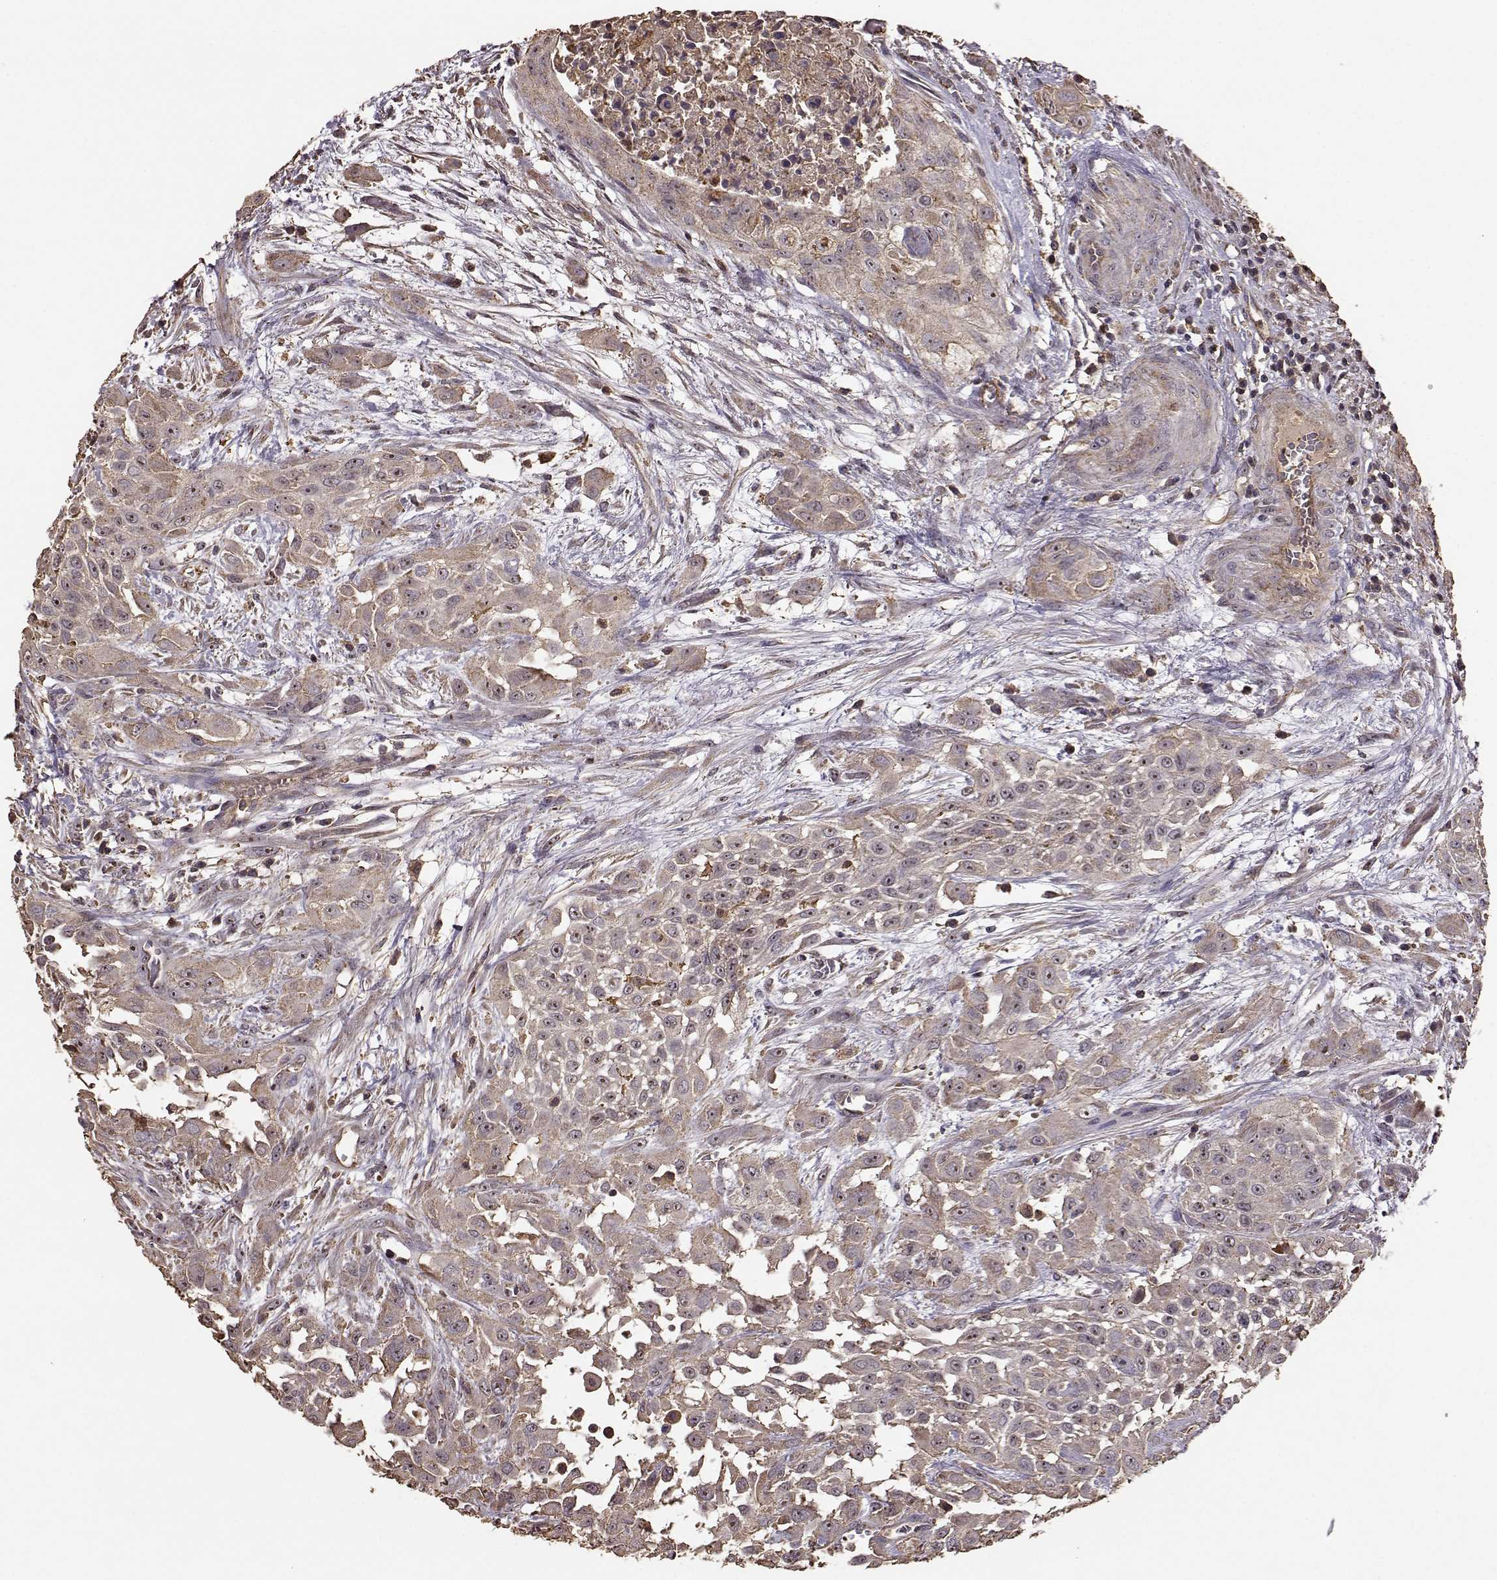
{"staining": {"intensity": "weak", "quantity": ">75%", "location": "cytoplasmic/membranous,nuclear"}, "tissue": "urothelial cancer", "cell_type": "Tumor cells", "image_type": "cancer", "snomed": [{"axis": "morphology", "description": "Urothelial carcinoma, High grade"}, {"axis": "topography", "description": "Urinary bladder"}], "caption": "High-grade urothelial carcinoma stained with immunohistochemistry displays weak cytoplasmic/membranous and nuclear expression in approximately >75% of tumor cells.", "gene": "PTGES2", "patient": {"sex": "male", "age": 57}}